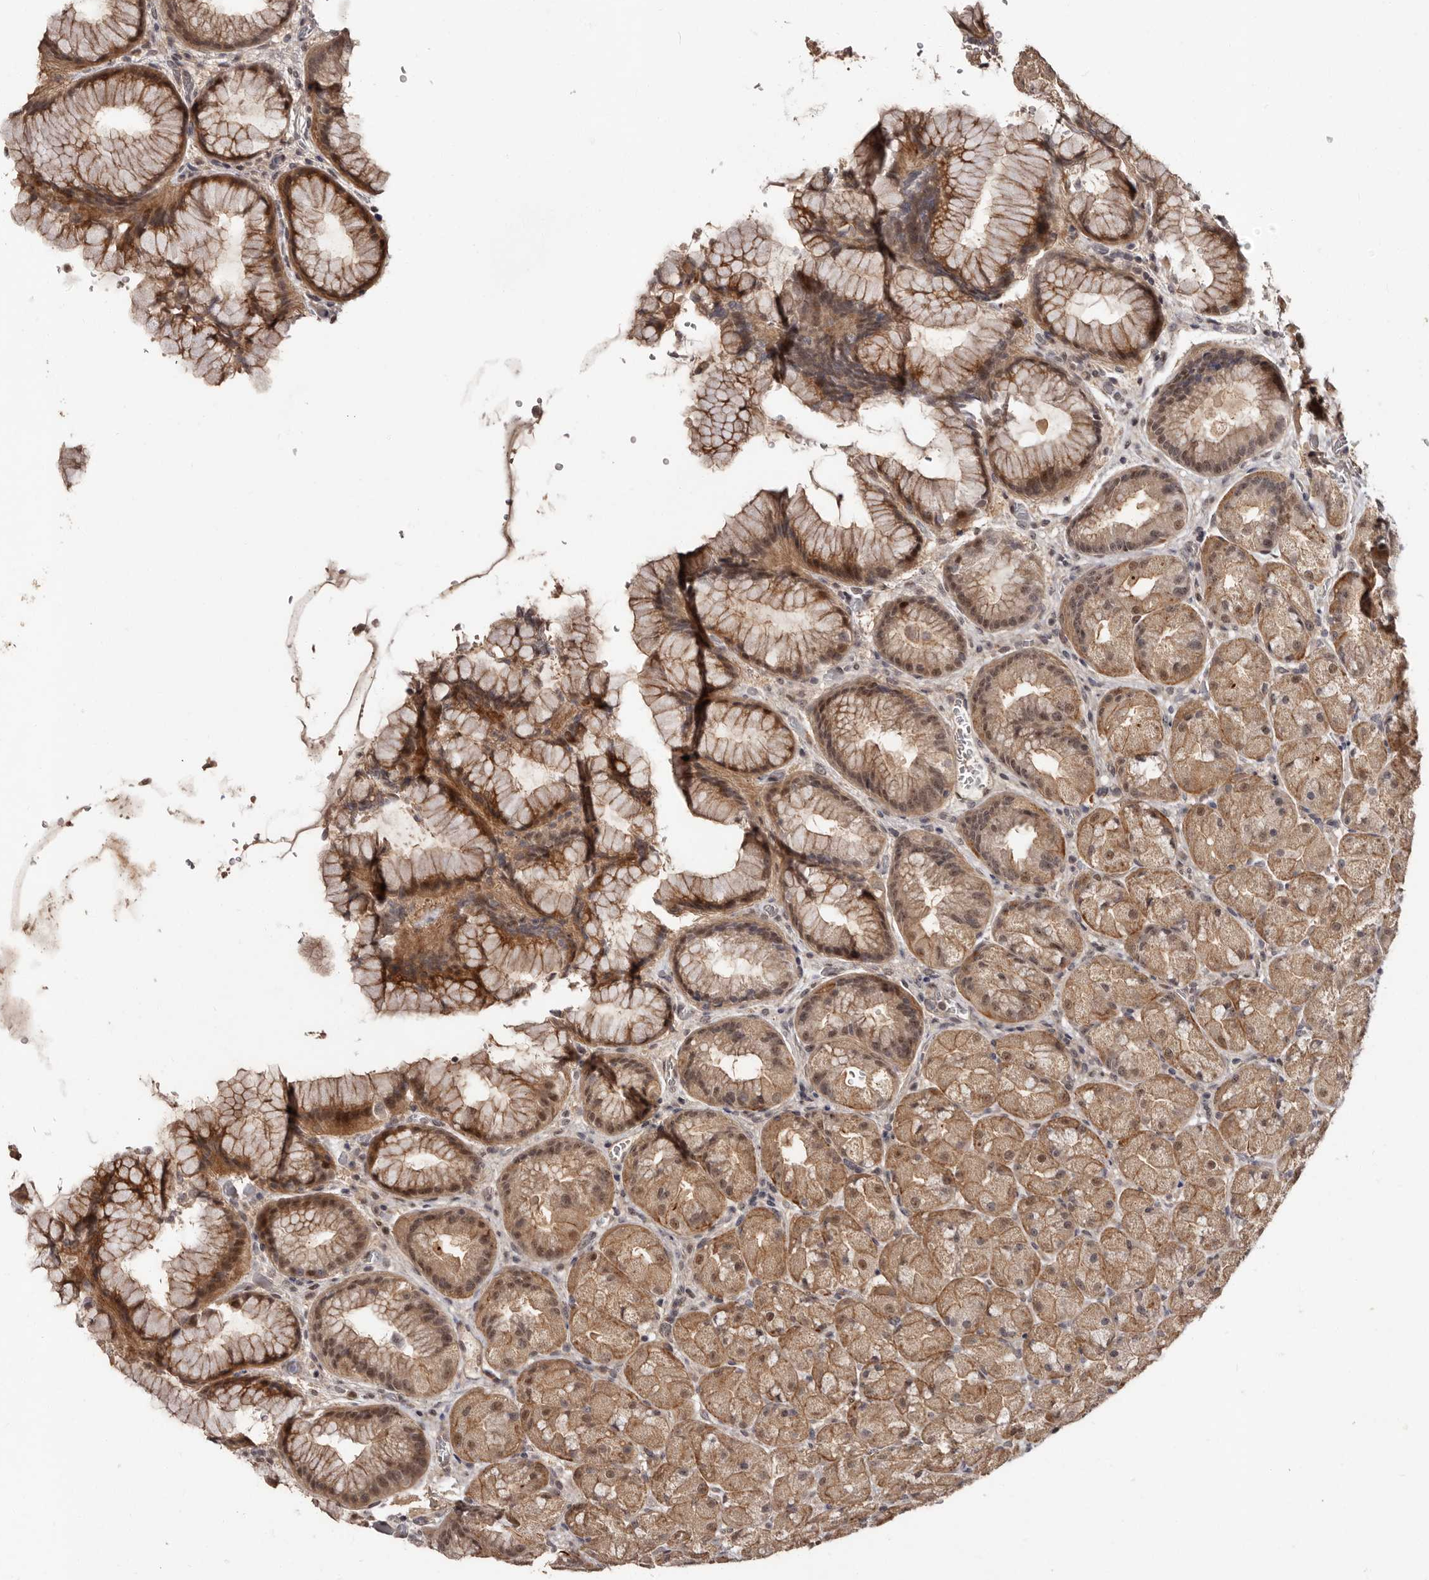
{"staining": {"intensity": "moderate", "quantity": ">75%", "location": "cytoplasmic/membranous,nuclear"}, "tissue": "stomach", "cell_type": "Glandular cells", "image_type": "normal", "snomed": [{"axis": "morphology", "description": "Normal tissue, NOS"}, {"axis": "topography", "description": "Stomach, upper"}, {"axis": "topography", "description": "Stomach"}], "caption": "Moderate cytoplasmic/membranous,nuclear staining for a protein is identified in about >75% of glandular cells of unremarkable stomach using immunohistochemistry (IHC).", "gene": "TBC1D22B", "patient": {"sex": "male", "age": 48}}